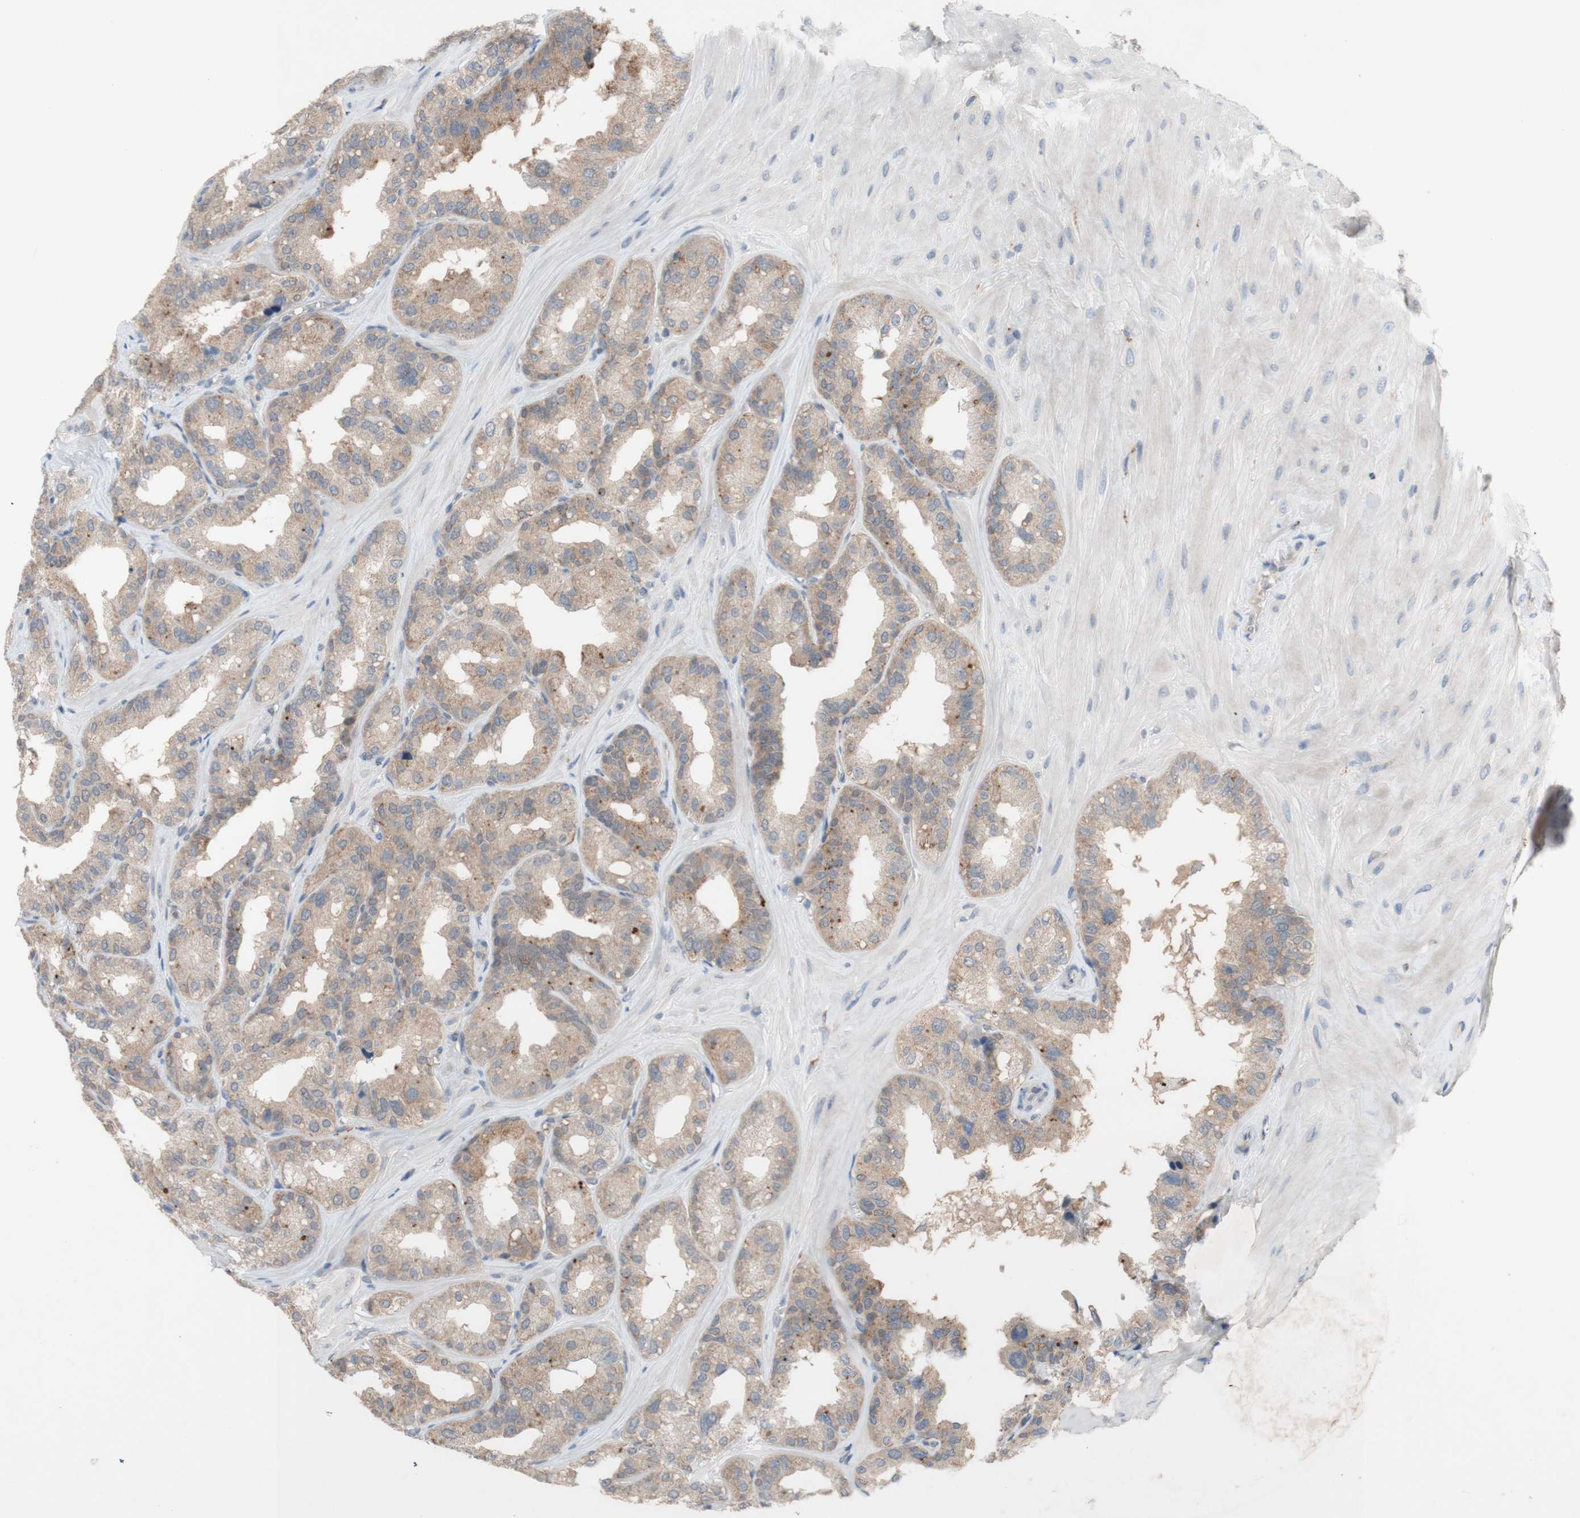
{"staining": {"intensity": "weak", "quantity": ">75%", "location": "cytoplasmic/membranous"}, "tissue": "seminal vesicle", "cell_type": "Glandular cells", "image_type": "normal", "snomed": [{"axis": "morphology", "description": "Normal tissue, NOS"}, {"axis": "topography", "description": "Prostate"}, {"axis": "topography", "description": "Seminal veicle"}], "caption": "Seminal vesicle stained with a brown dye displays weak cytoplasmic/membranous positive positivity in about >75% of glandular cells.", "gene": "PEX2", "patient": {"sex": "male", "age": 51}}